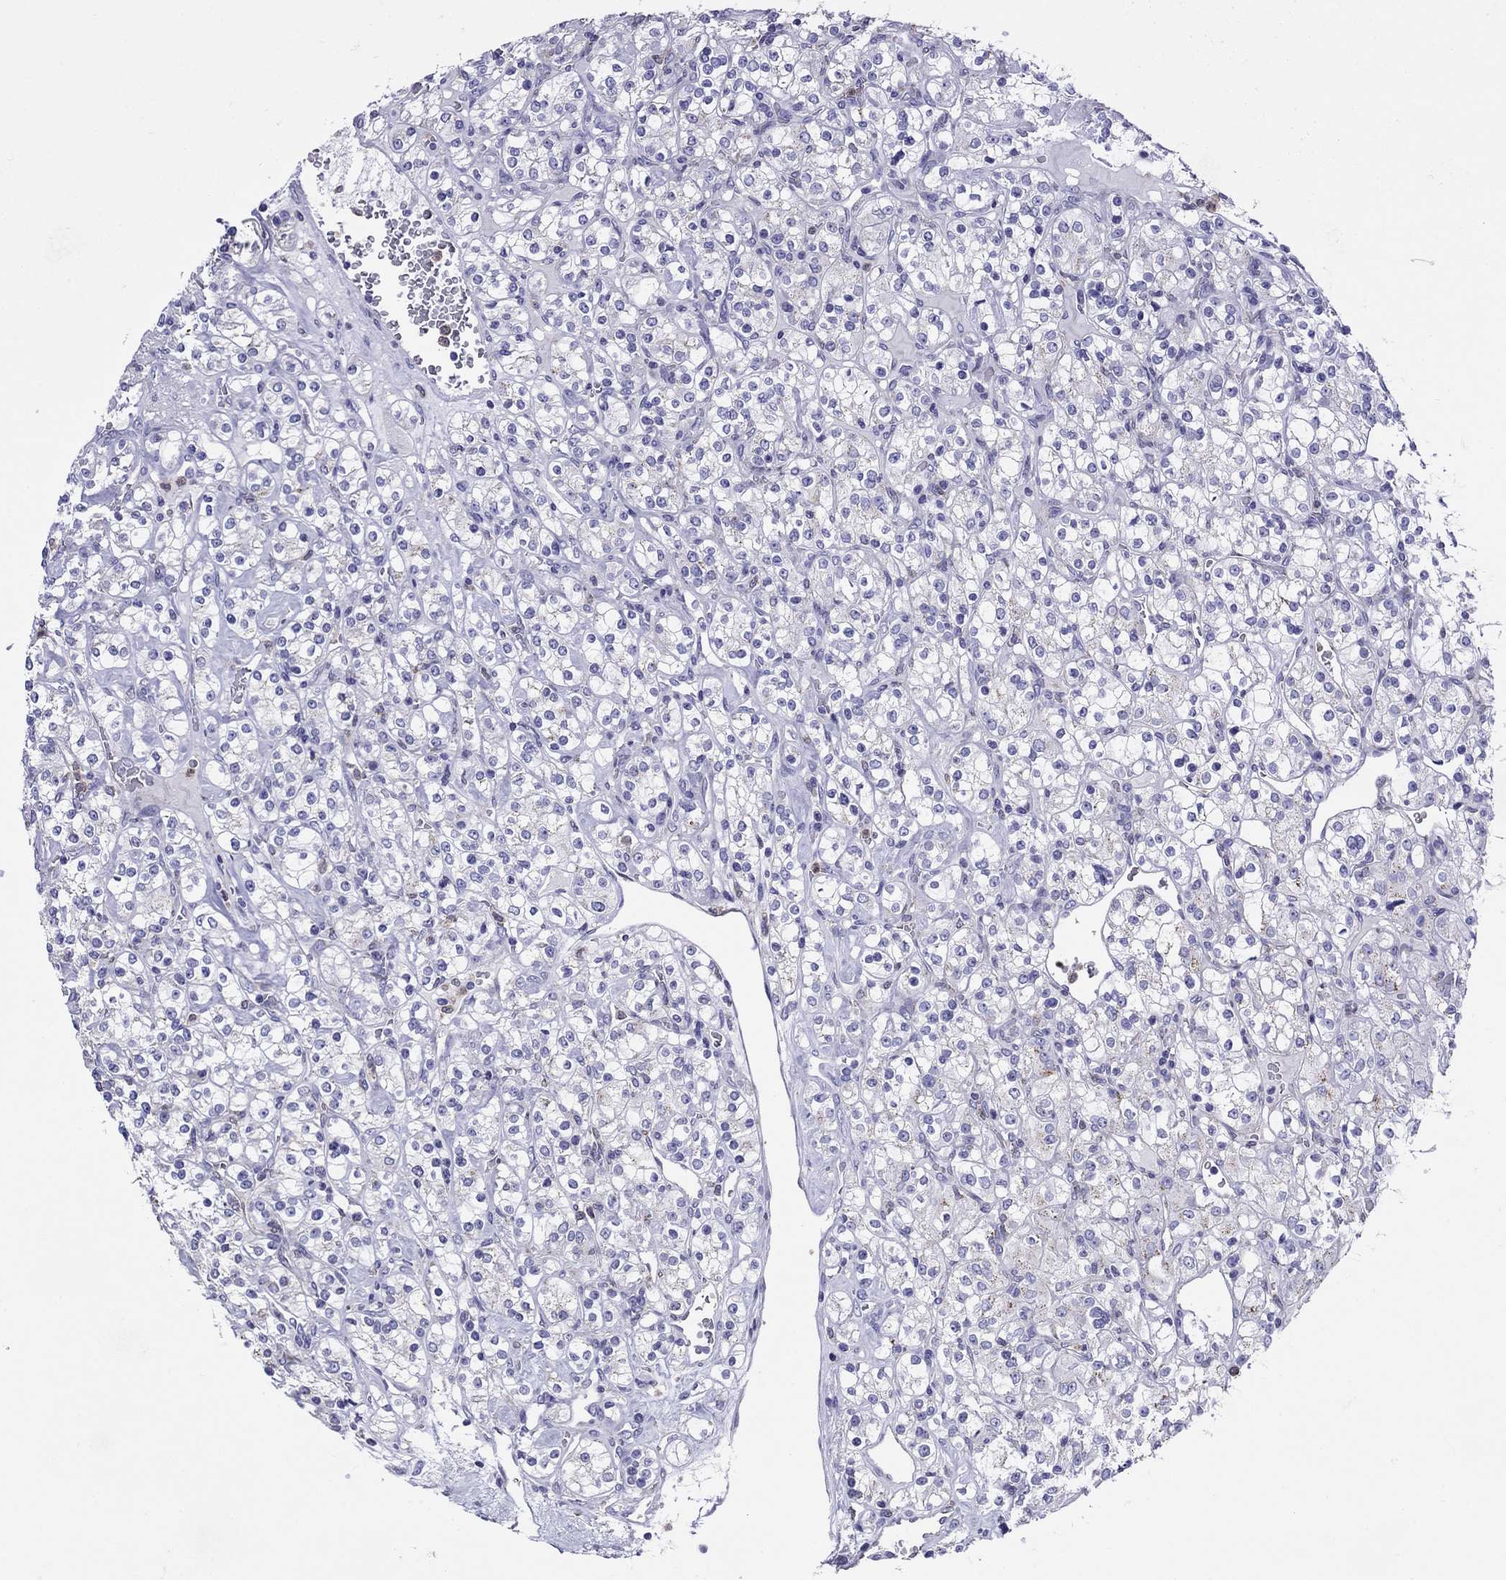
{"staining": {"intensity": "negative", "quantity": "none", "location": "none"}, "tissue": "renal cancer", "cell_type": "Tumor cells", "image_type": "cancer", "snomed": [{"axis": "morphology", "description": "Adenocarcinoma, NOS"}, {"axis": "topography", "description": "Kidney"}], "caption": "DAB (3,3'-diaminobenzidine) immunohistochemical staining of human renal cancer (adenocarcinoma) reveals no significant staining in tumor cells. Brightfield microscopy of immunohistochemistry (IHC) stained with DAB (3,3'-diaminobenzidine) (brown) and hematoxylin (blue), captured at high magnification.", "gene": "SCG2", "patient": {"sex": "male", "age": 77}}